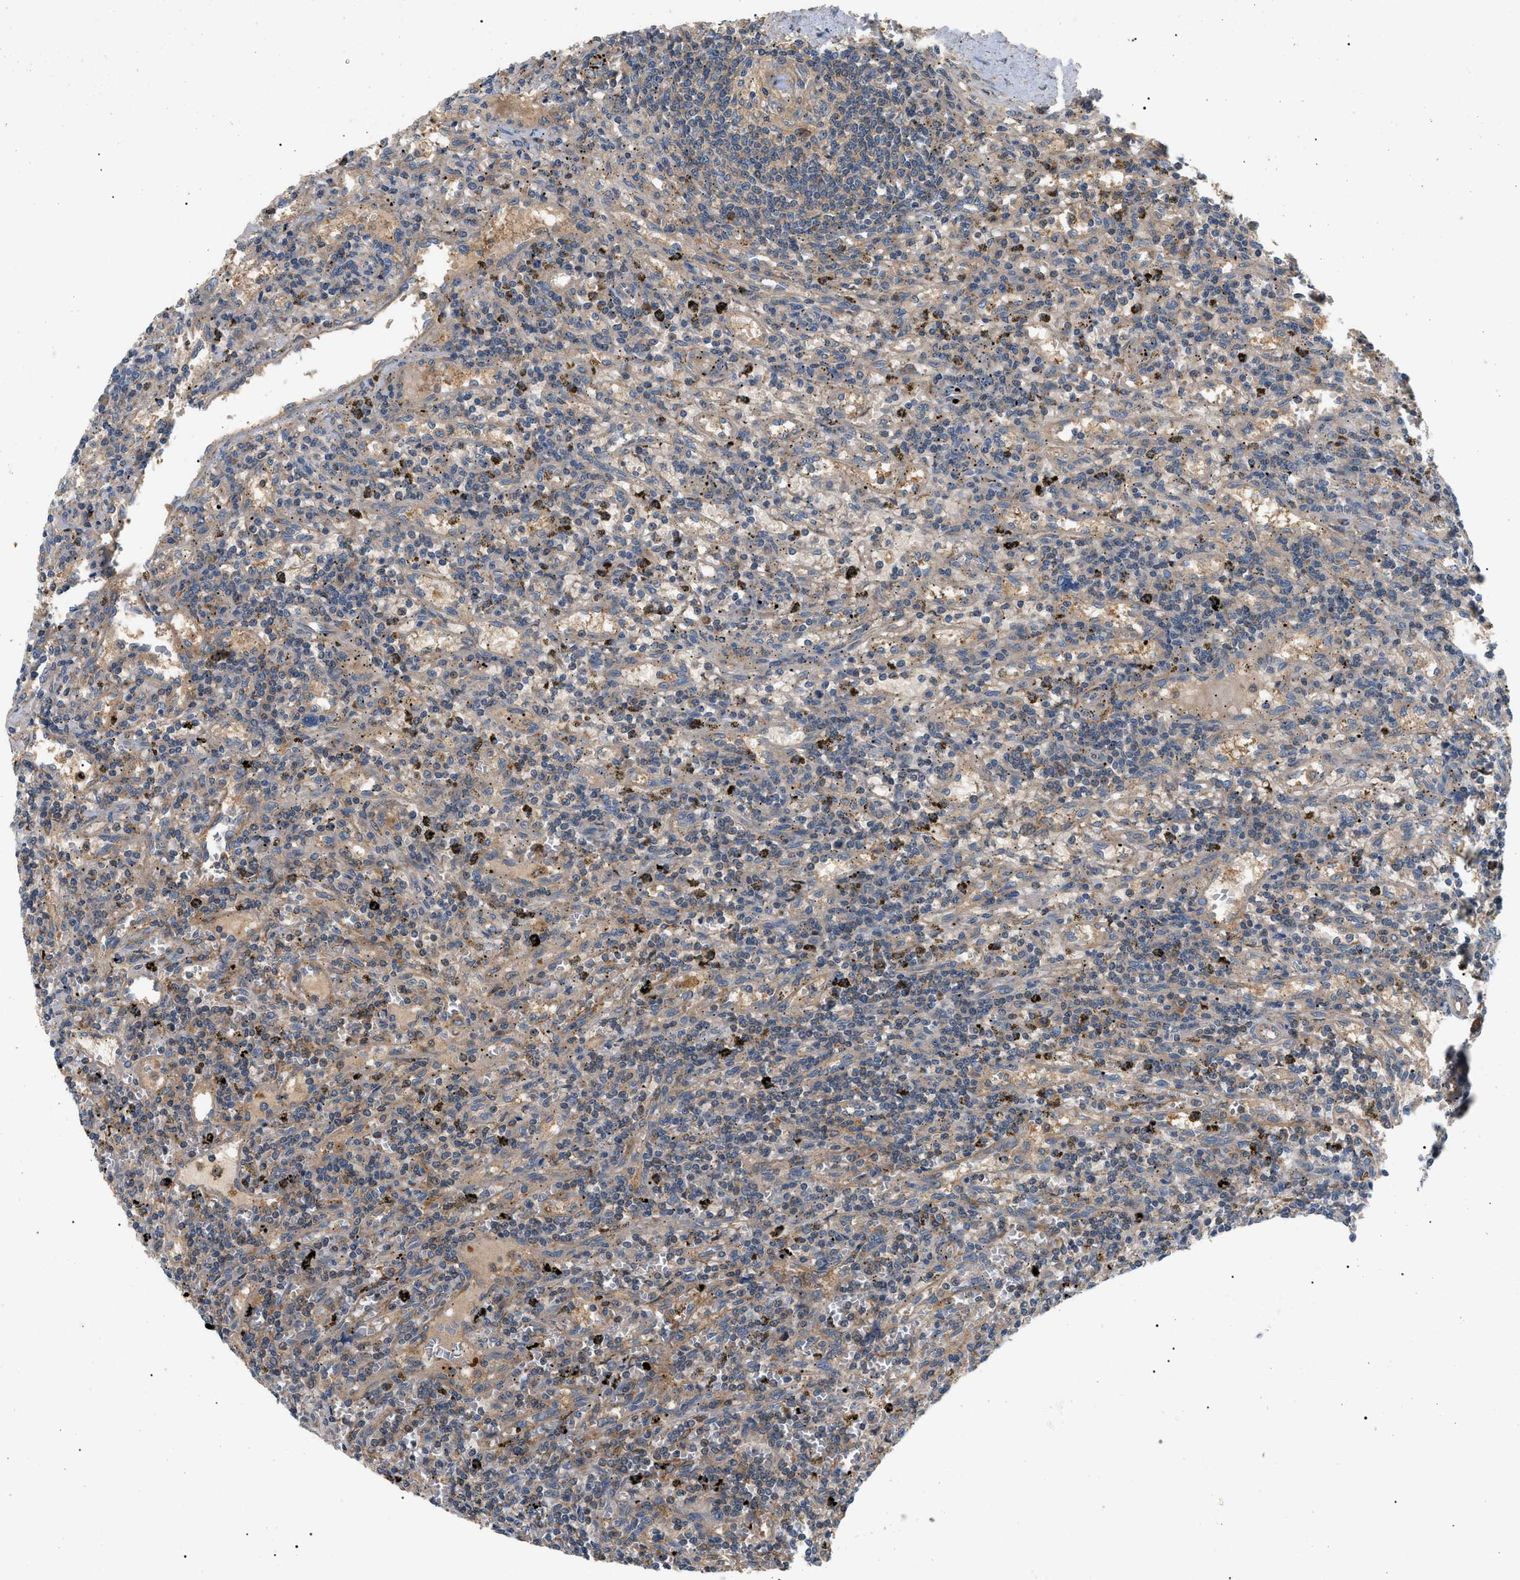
{"staining": {"intensity": "moderate", "quantity": "<25%", "location": "cytoplasmic/membranous"}, "tissue": "lymphoma", "cell_type": "Tumor cells", "image_type": "cancer", "snomed": [{"axis": "morphology", "description": "Malignant lymphoma, non-Hodgkin's type, Low grade"}, {"axis": "topography", "description": "Spleen"}], "caption": "Protein expression analysis of malignant lymphoma, non-Hodgkin's type (low-grade) reveals moderate cytoplasmic/membranous expression in approximately <25% of tumor cells. Immunohistochemistry (ihc) stains the protein of interest in brown and the nuclei are stained blue.", "gene": "PPM1B", "patient": {"sex": "male", "age": 76}}